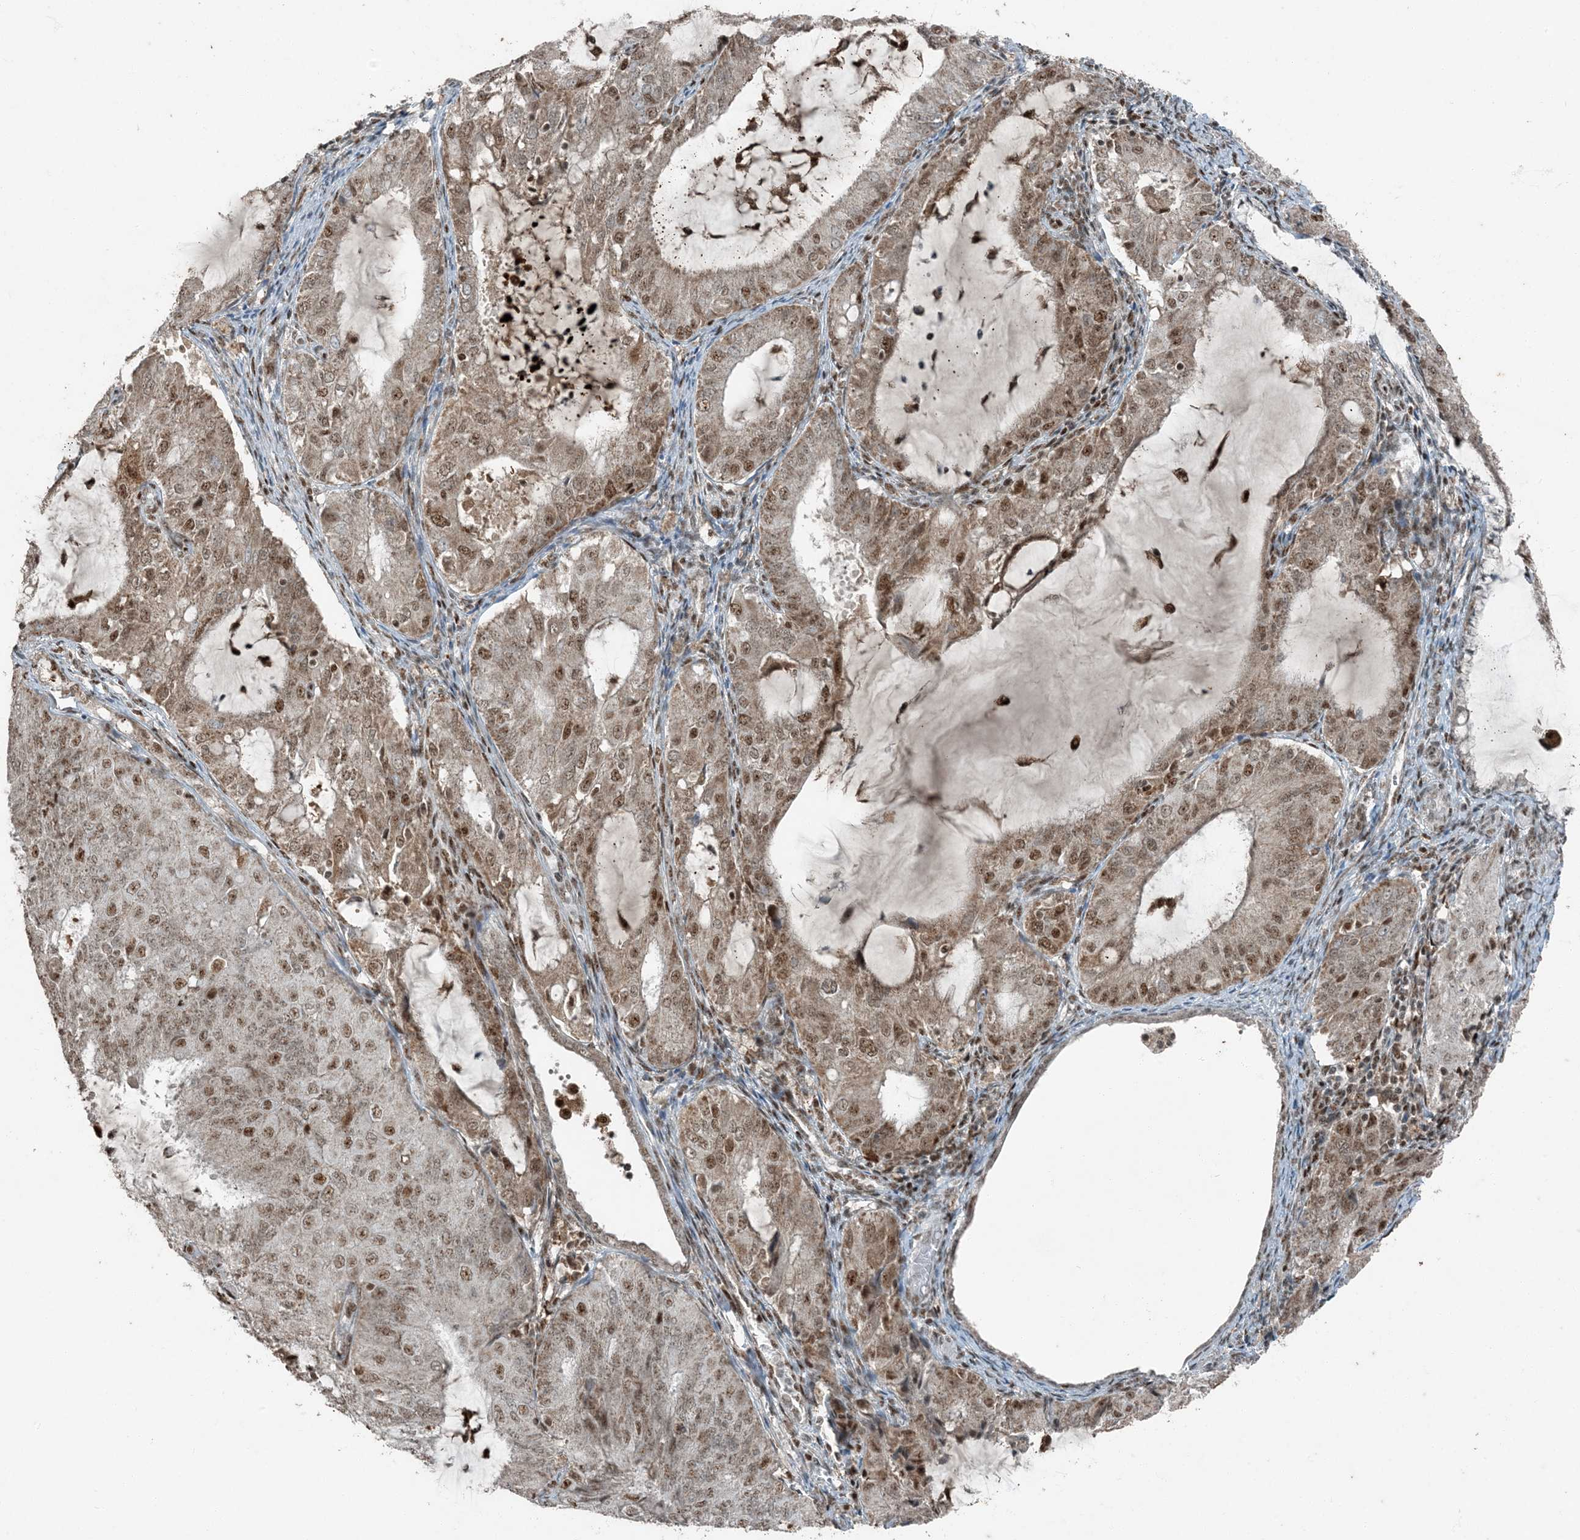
{"staining": {"intensity": "moderate", "quantity": ">75%", "location": "nuclear"}, "tissue": "endometrial cancer", "cell_type": "Tumor cells", "image_type": "cancer", "snomed": [{"axis": "morphology", "description": "Adenocarcinoma, NOS"}, {"axis": "topography", "description": "Endometrium"}], "caption": "A high-resolution photomicrograph shows IHC staining of endometrial adenocarcinoma, which shows moderate nuclear expression in about >75% of tumor cells.", "gene": "TADA2B", "patient": {"sex": "female", "age": 81}}